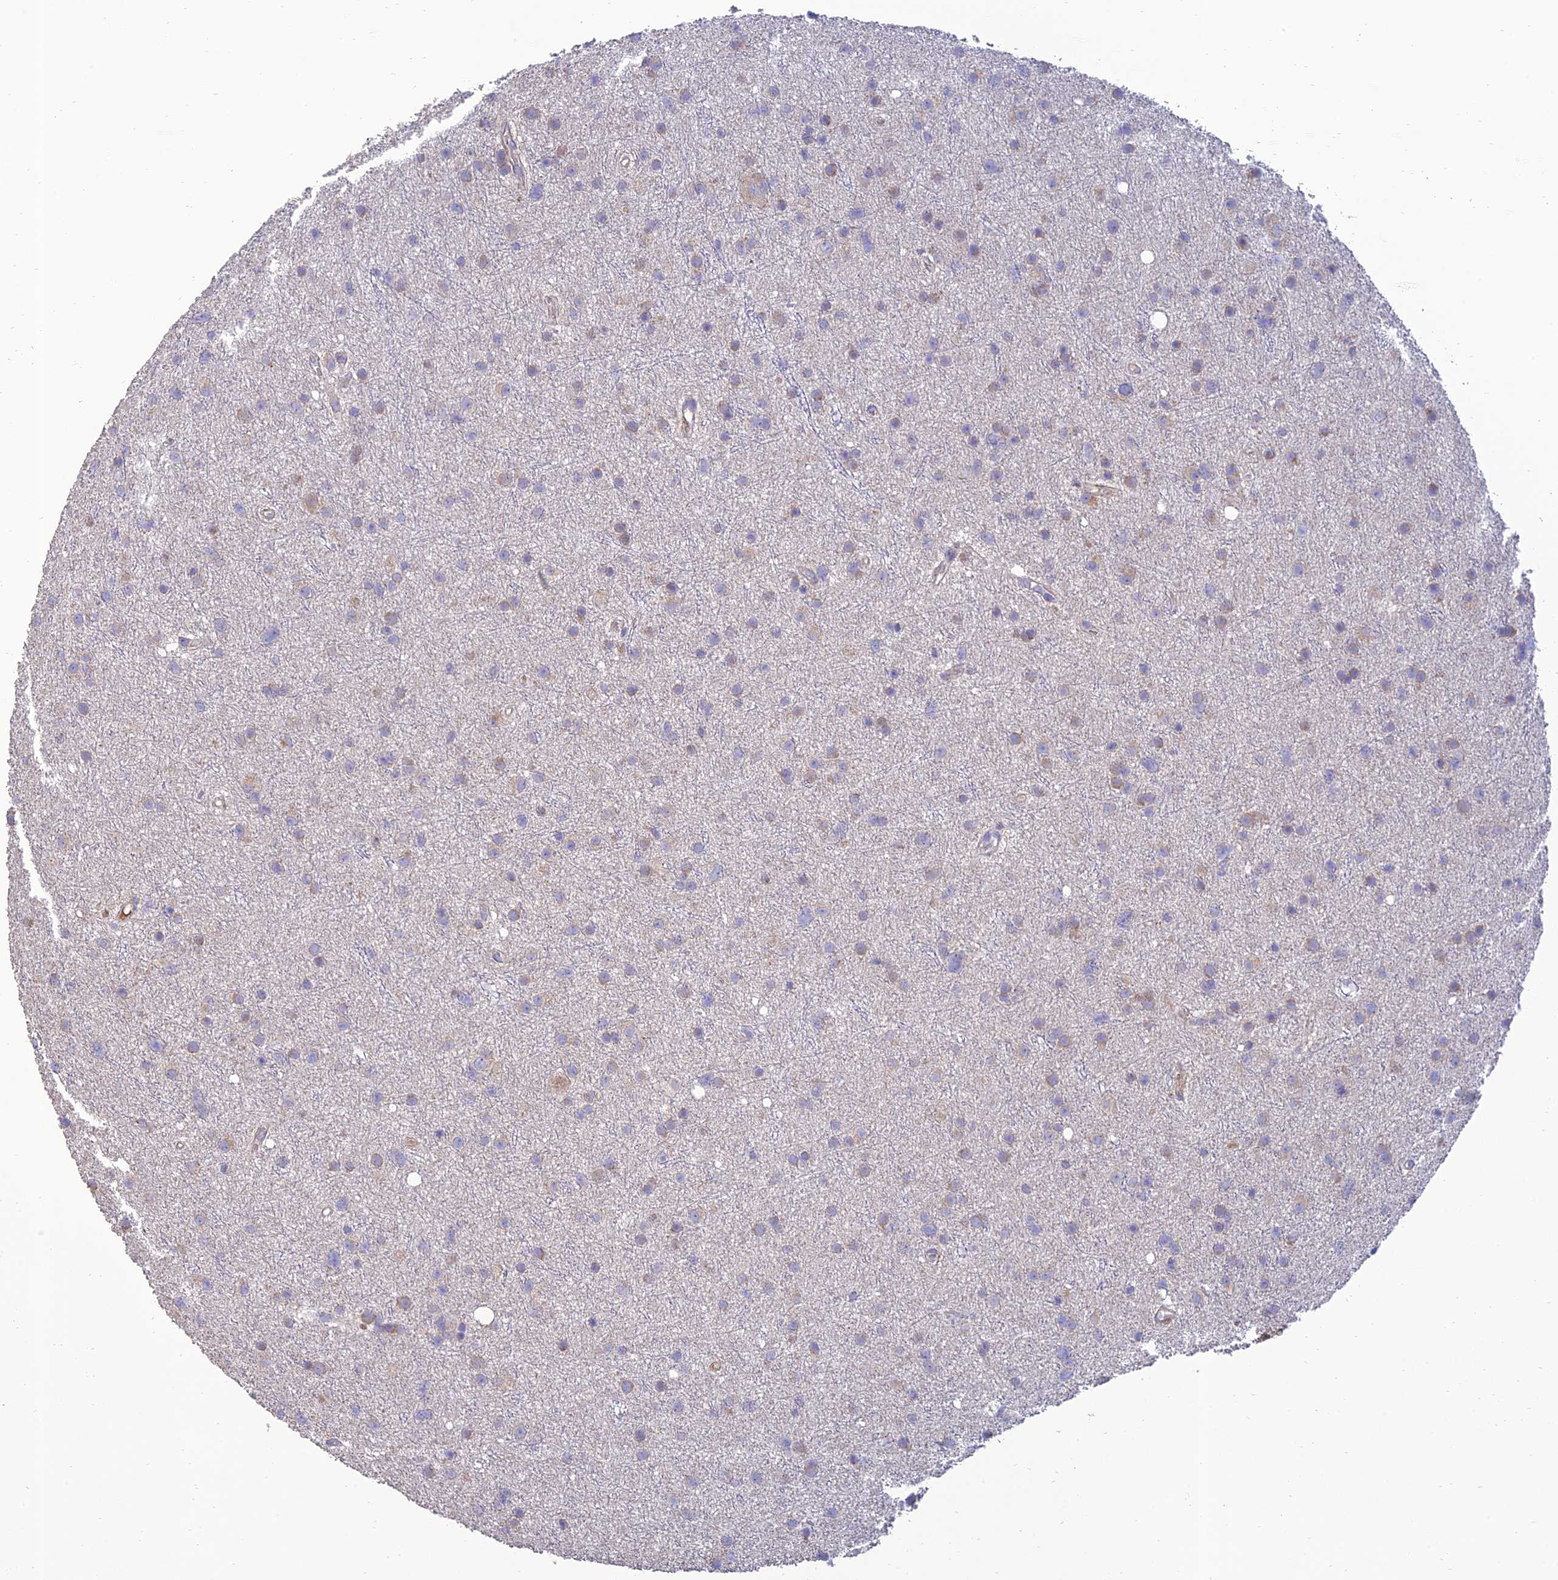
{"staining": {"intensity": "negative", "quantity": "none", "location": "none"}, "tissue": "glioma", "cell_type": "Tumor cells", "image_type": "cancer", "snomed": [{"axis": "morphology", "description": "Glioma, malignant, Low grade"}, {"axis": "topography", "description": "Cerebral cortex"}], "caption": "An image of human malignant glioma (low-grade) is negative for staining in tumor cells.", "gene": "RCN3", "patient": {"sex": "female", "age": 39}}